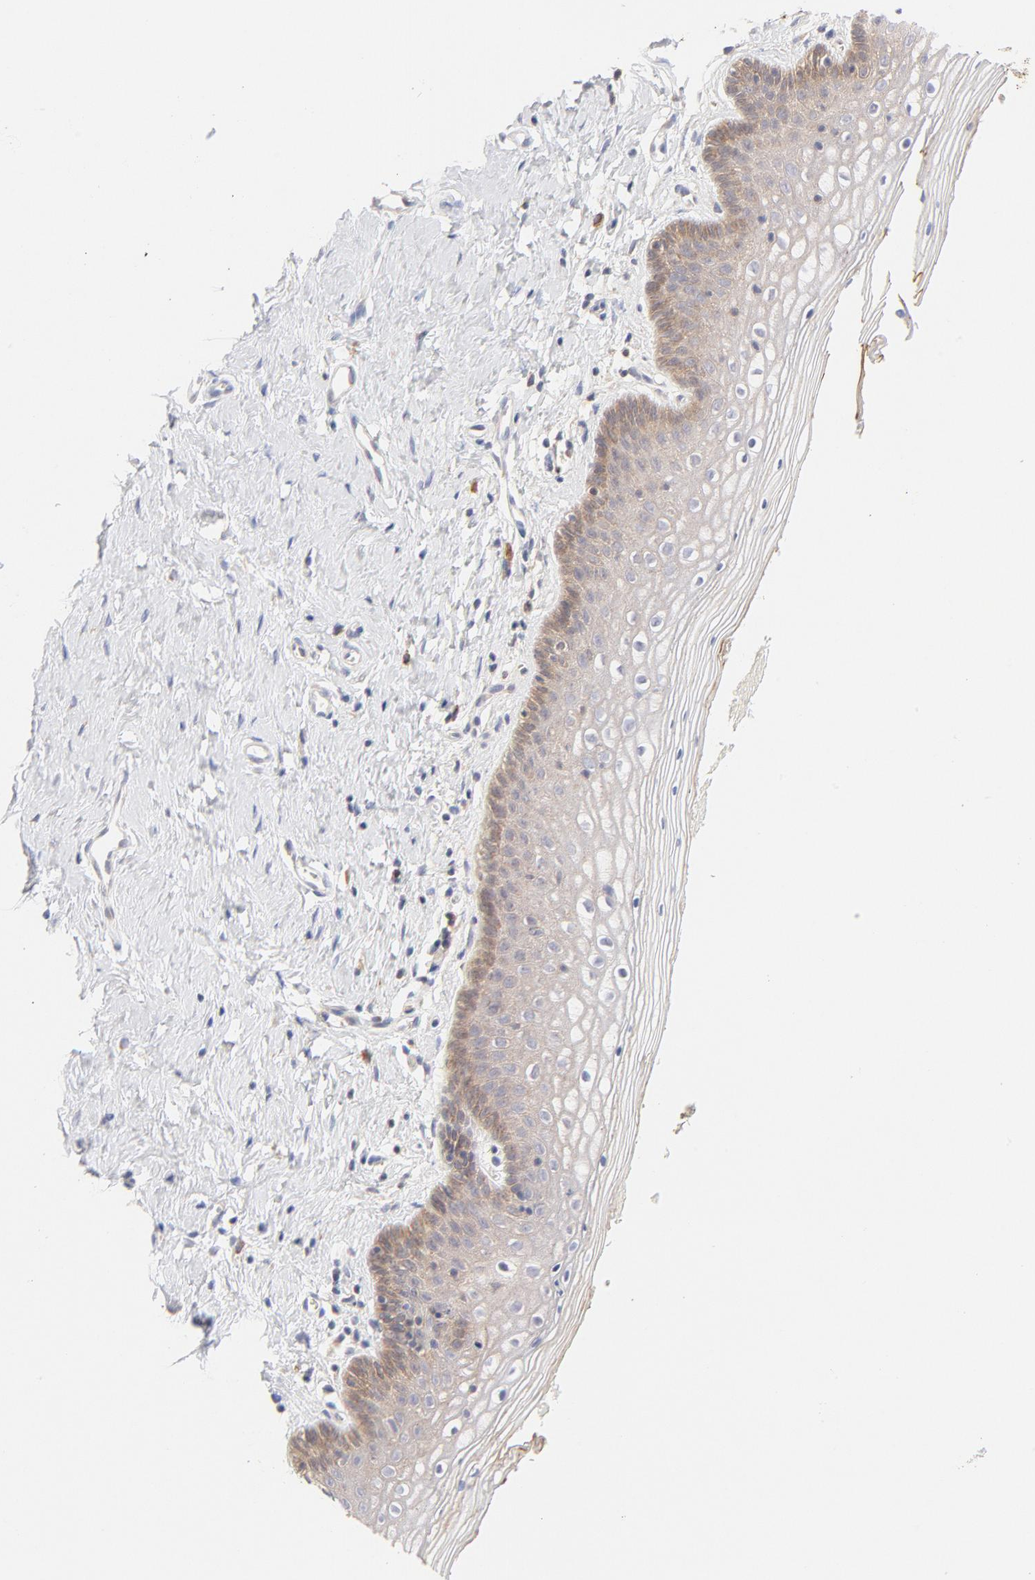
{"staining": {"intensity": "moderate", "quantity": ">75%", "location": "cytoplasmic/membranous"}, "tissue": "vagina", "cell_type": "Squamous epithelial cells", "image_type": "normal", "snomed": [{"axis": "morphology", "description": "Normal tissue, NOS"}, {"axis": "topography", "description": "Vagina"}], "caption": "Immunohistochemical staining of unremarkable human vagina displays >75% levels of moderate cytoplasmic/membranous protein expression in approximately >75% of squamous epithelial cells. (Brightfield microscopy of DAB IHC at high magnification).", "gene": "RPS6KA1", "patient": {"sex": "female", "age": 46}}